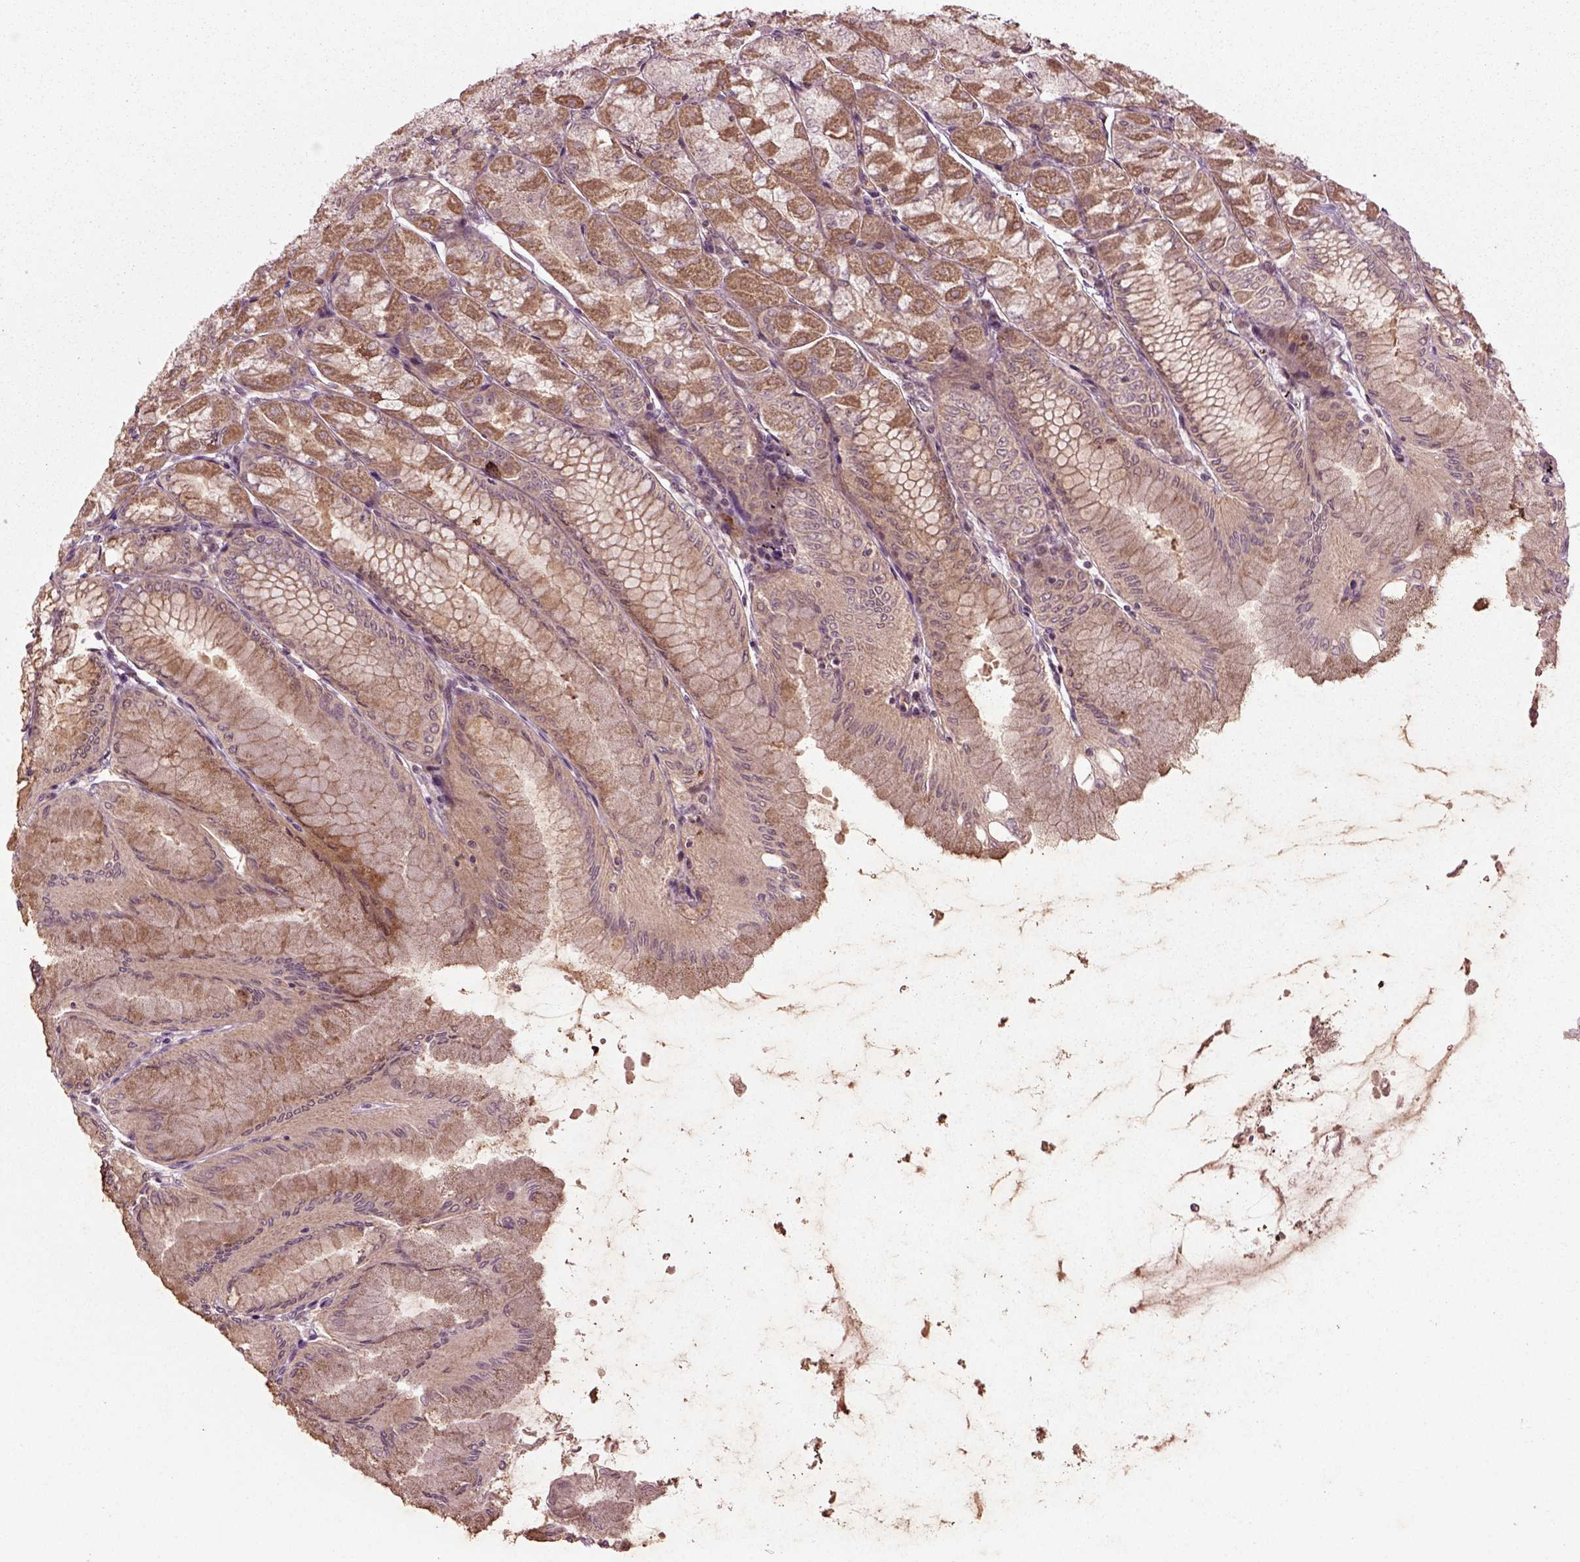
{"staining": {"intensity": "moderate", "quantity": ">75%", "location": "cytoplasmic/membranous"}, "tissue": "stomach", "cell_type": "Glandular cells", "image_type": "normal", "snomed": [{"axis": "morphology", "description": "Normal tissue, NOS"}, {"axis": "topography", "description": "Stomach, upper"}], "caption": "Immunohistochemistry (IHC) staining of unremarkable stomach, which demonstrates medium levels of moderate cytoplasmic/membranous staining in about >75% of glandular cells indicating moderate cytoplasmic/membranous protein expression. The staining was performed using DAB (brown) for protein detection and nuclei were counterstained in hematoxylin (blue).", "gene": "PLCD3", "patient": {"sex": "male", "age": 60}}